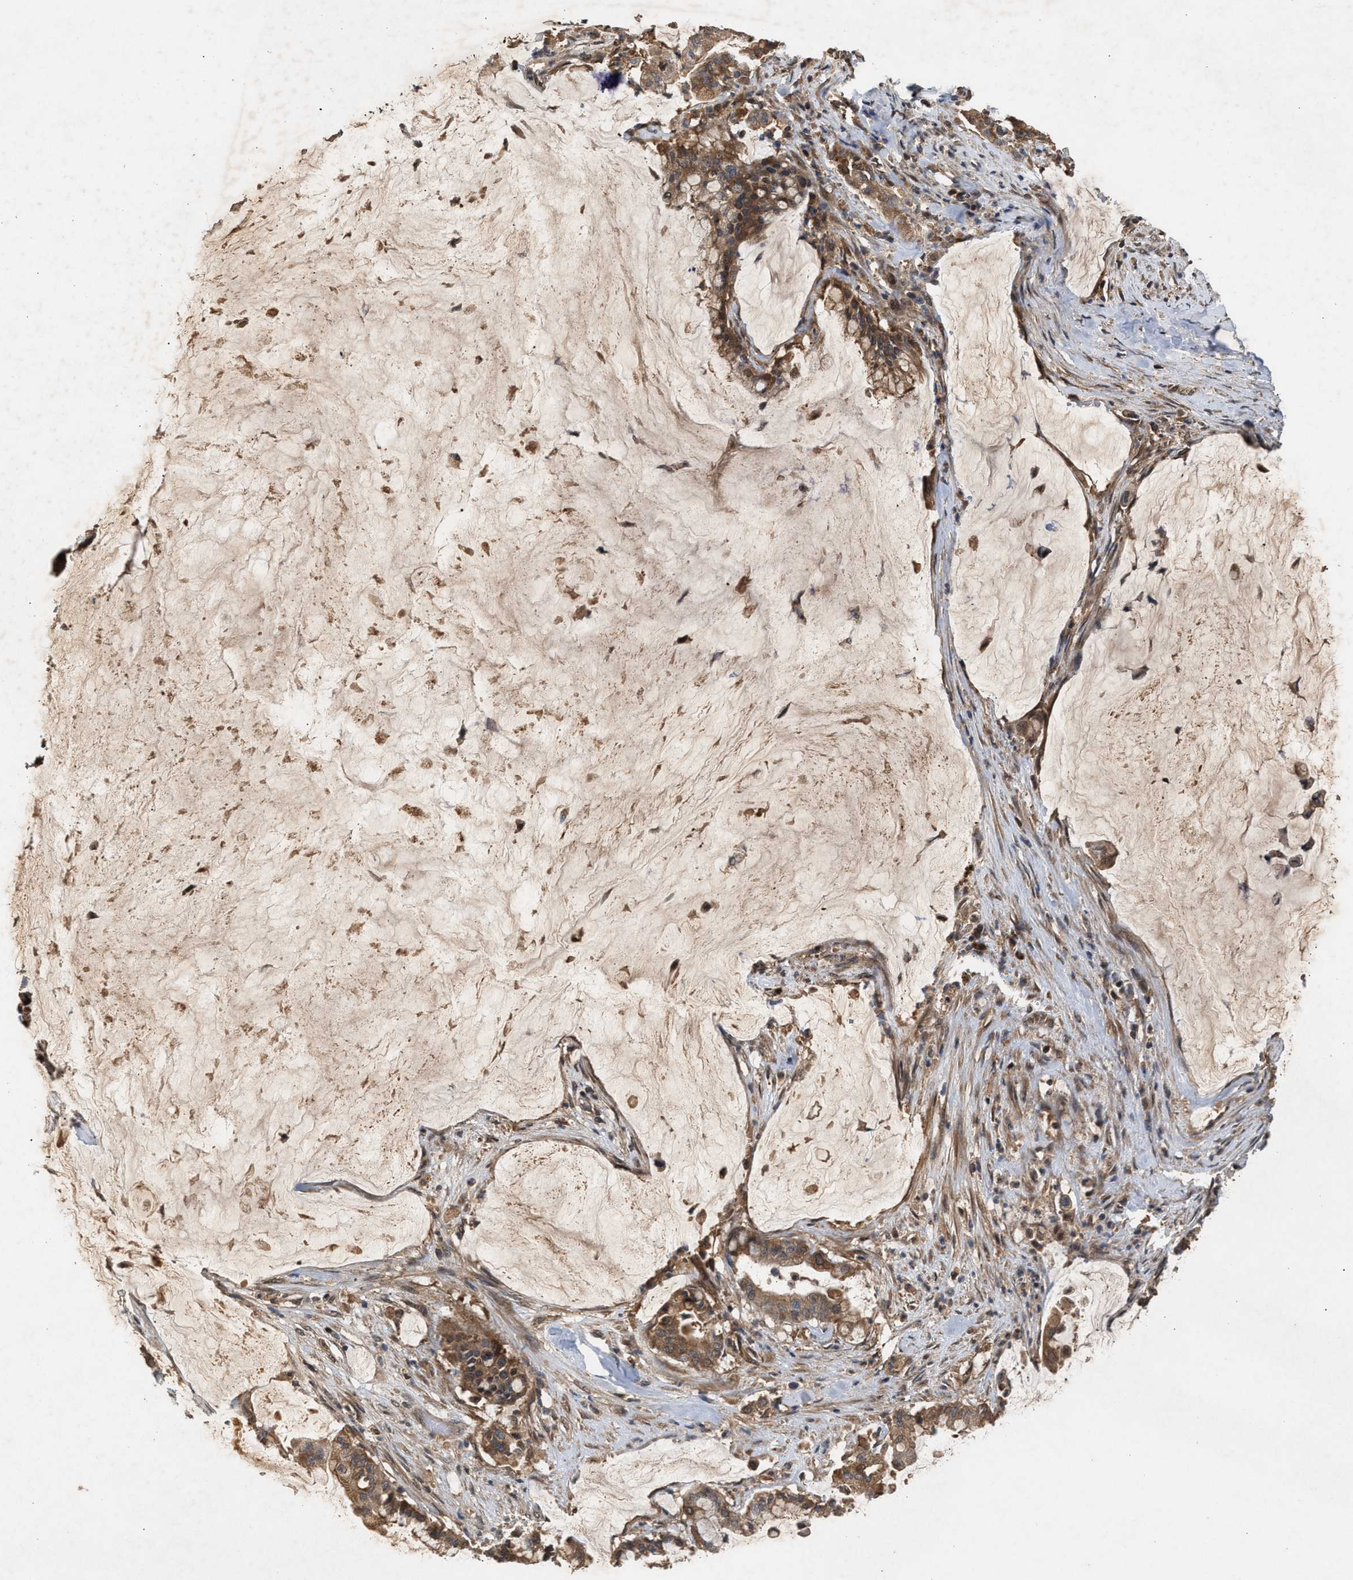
{"staining": {"intensity": "moderate", "quantity": ">75%", "location": "cytoplasmic/membranous"}, "tissue": "pancreatic cancer", "cell_type": "Tumor cells", "image_type": "cancer", "snomed": [{"axis": "morphology", "description": "Adenocarcinoma, NOS"}, {"axis": "topography", "description": "Pancreas"}], "caption": "This is an image of immunohistochemistry (IHC) staining of pancreatic adenocarcinoma, which shows moderate staining in the cytoplasmic/membranous of tumor cells.", "gene": "RUSC2", "patient": {"sex": "male", "age": 41}}